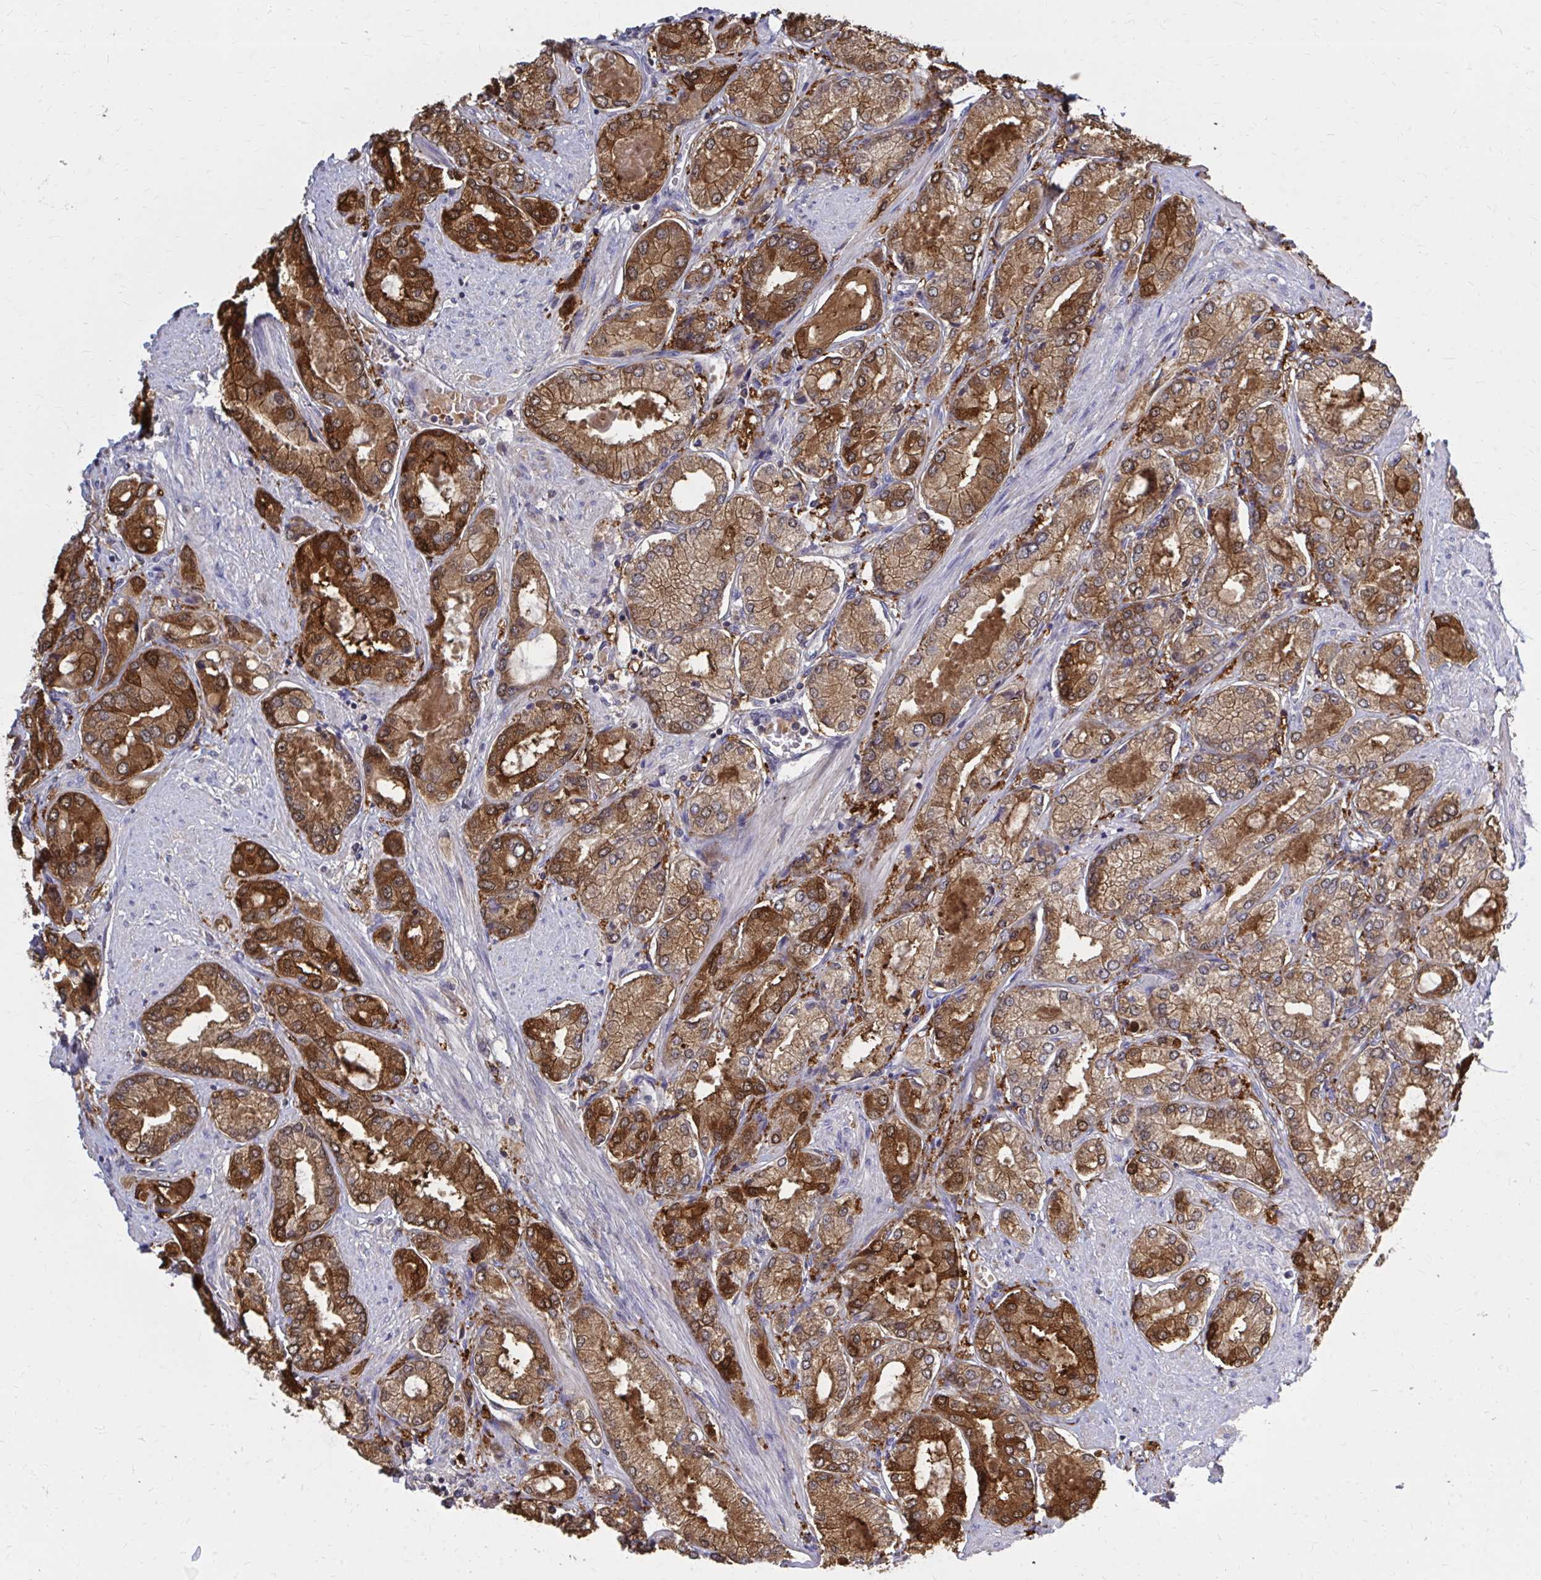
{"staining": {"intensity": "strong", "quantity": ">75%", "location": "cytoplasmic/membranous"}, "tissue": "prostate cancer", "cell_type": "Tumor cells", "image_type": "cancer", "snomed": [{"axis": "morphology", "description": "Adenocarcinoma, High grade"}, {"axis": "topography", "description": "Prostate"}], "caption": "High-grade adenocarcinoma (prostate) was stained to show a protein in brown. There is high levels of strong cytoplasmic/membranous expression in about >75% of tumor cells.", "gene": "DBI", "patient": {"sex": "male", "age": 68}}